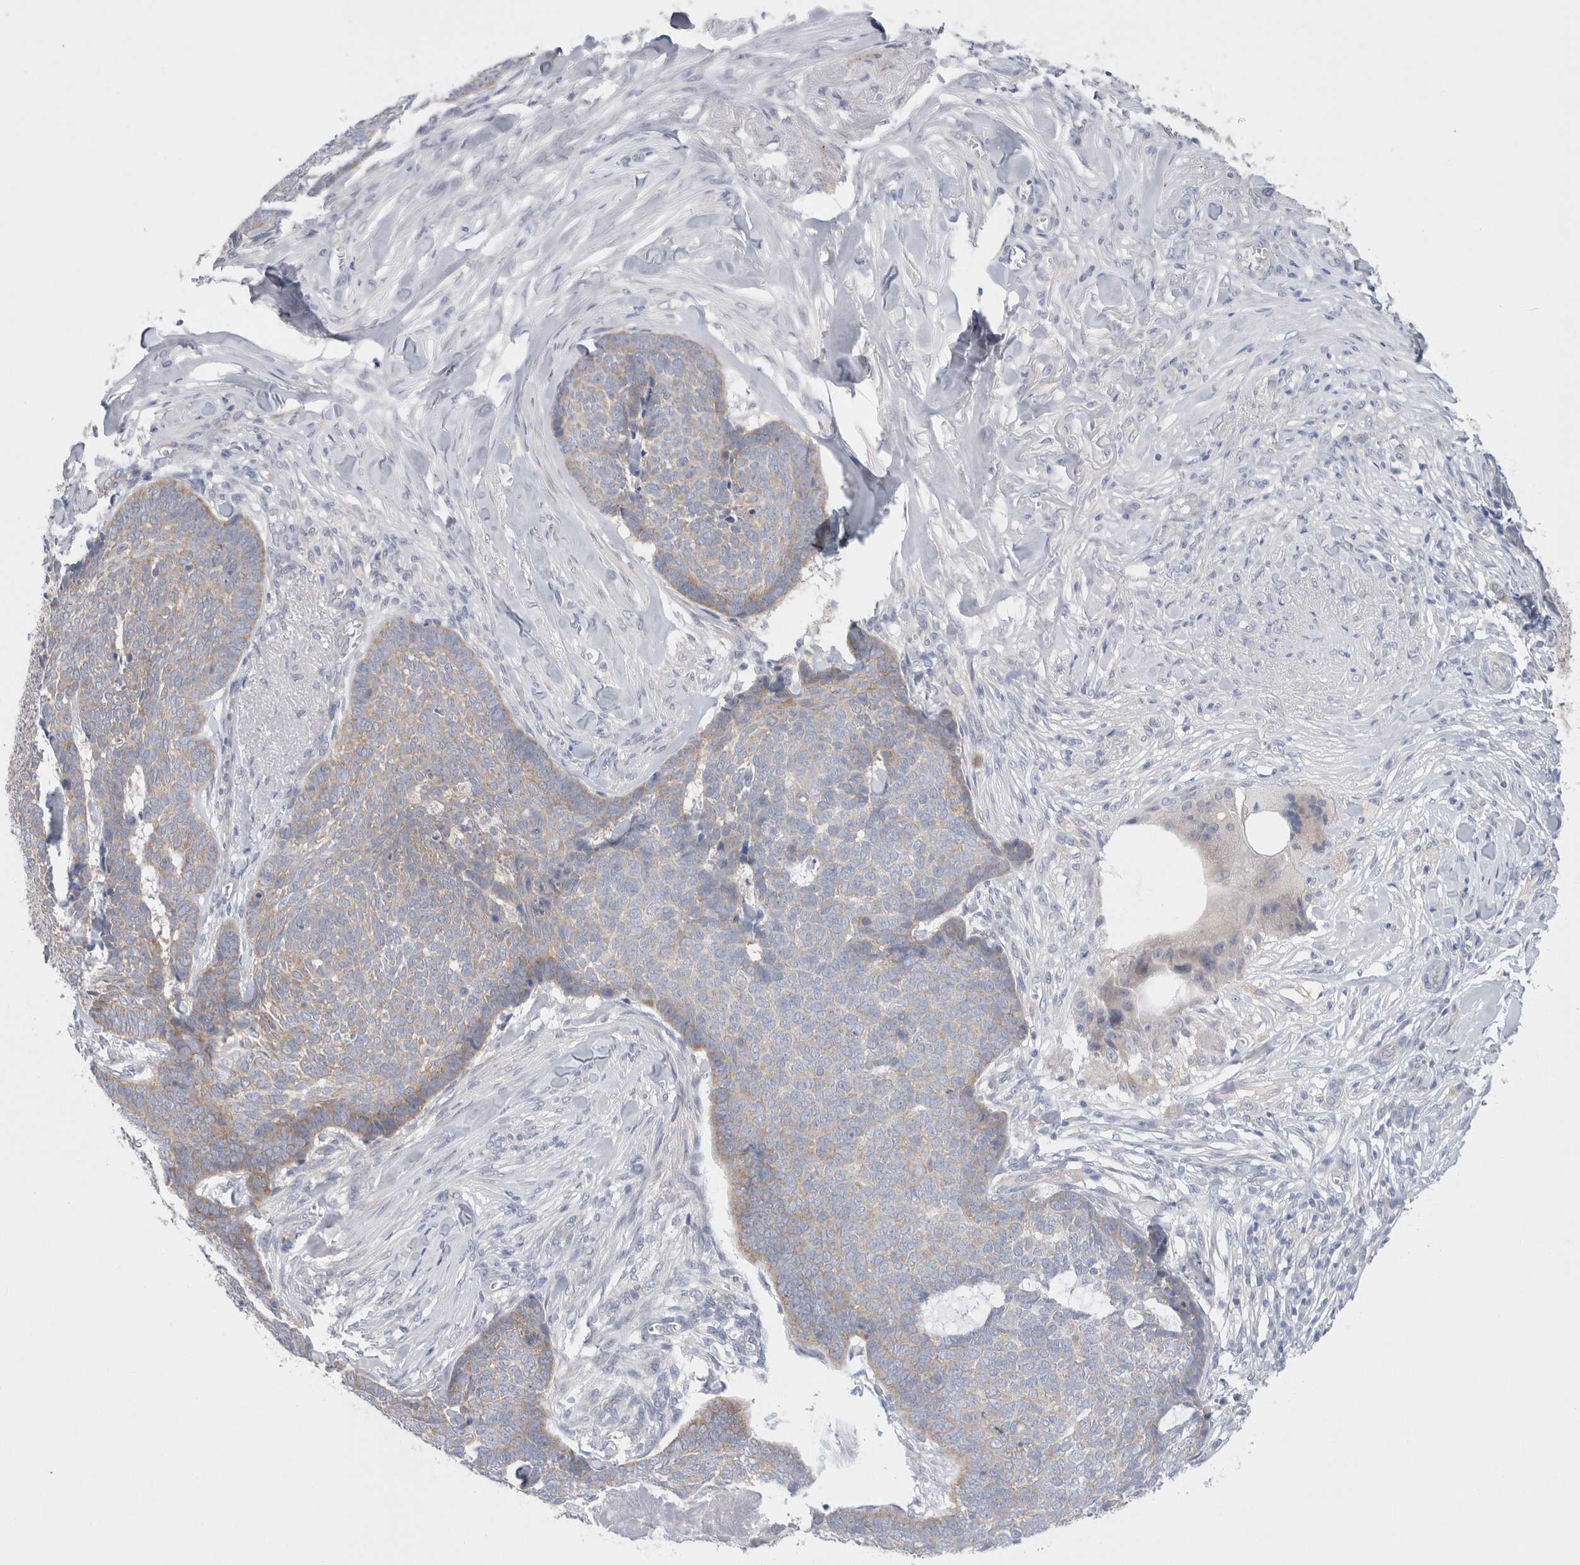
{"staining": {"intensity": "weak", "quantity": "25%-75%", "location": "cytoplasmic/membranous"}, "tissue": "skin cancer", "cell_type": "Tumor cells", "image_type": "cancer", "snomed": [{"axis": "morphology", "description": "Basal cell carcinoma"}, {"axis": "topography", "description": "Skin"}], "caption": "Immunohistochemistry photomicrograph of skin cancer (basal cell carcinoma) stained for a protein (brown), which shows low levels of weak cytoplasmic/membranous staining in approximately 25%-75% of tumor cells.", "gene": "WIPF2", "patient": {"sex": "male", "age": 84}}